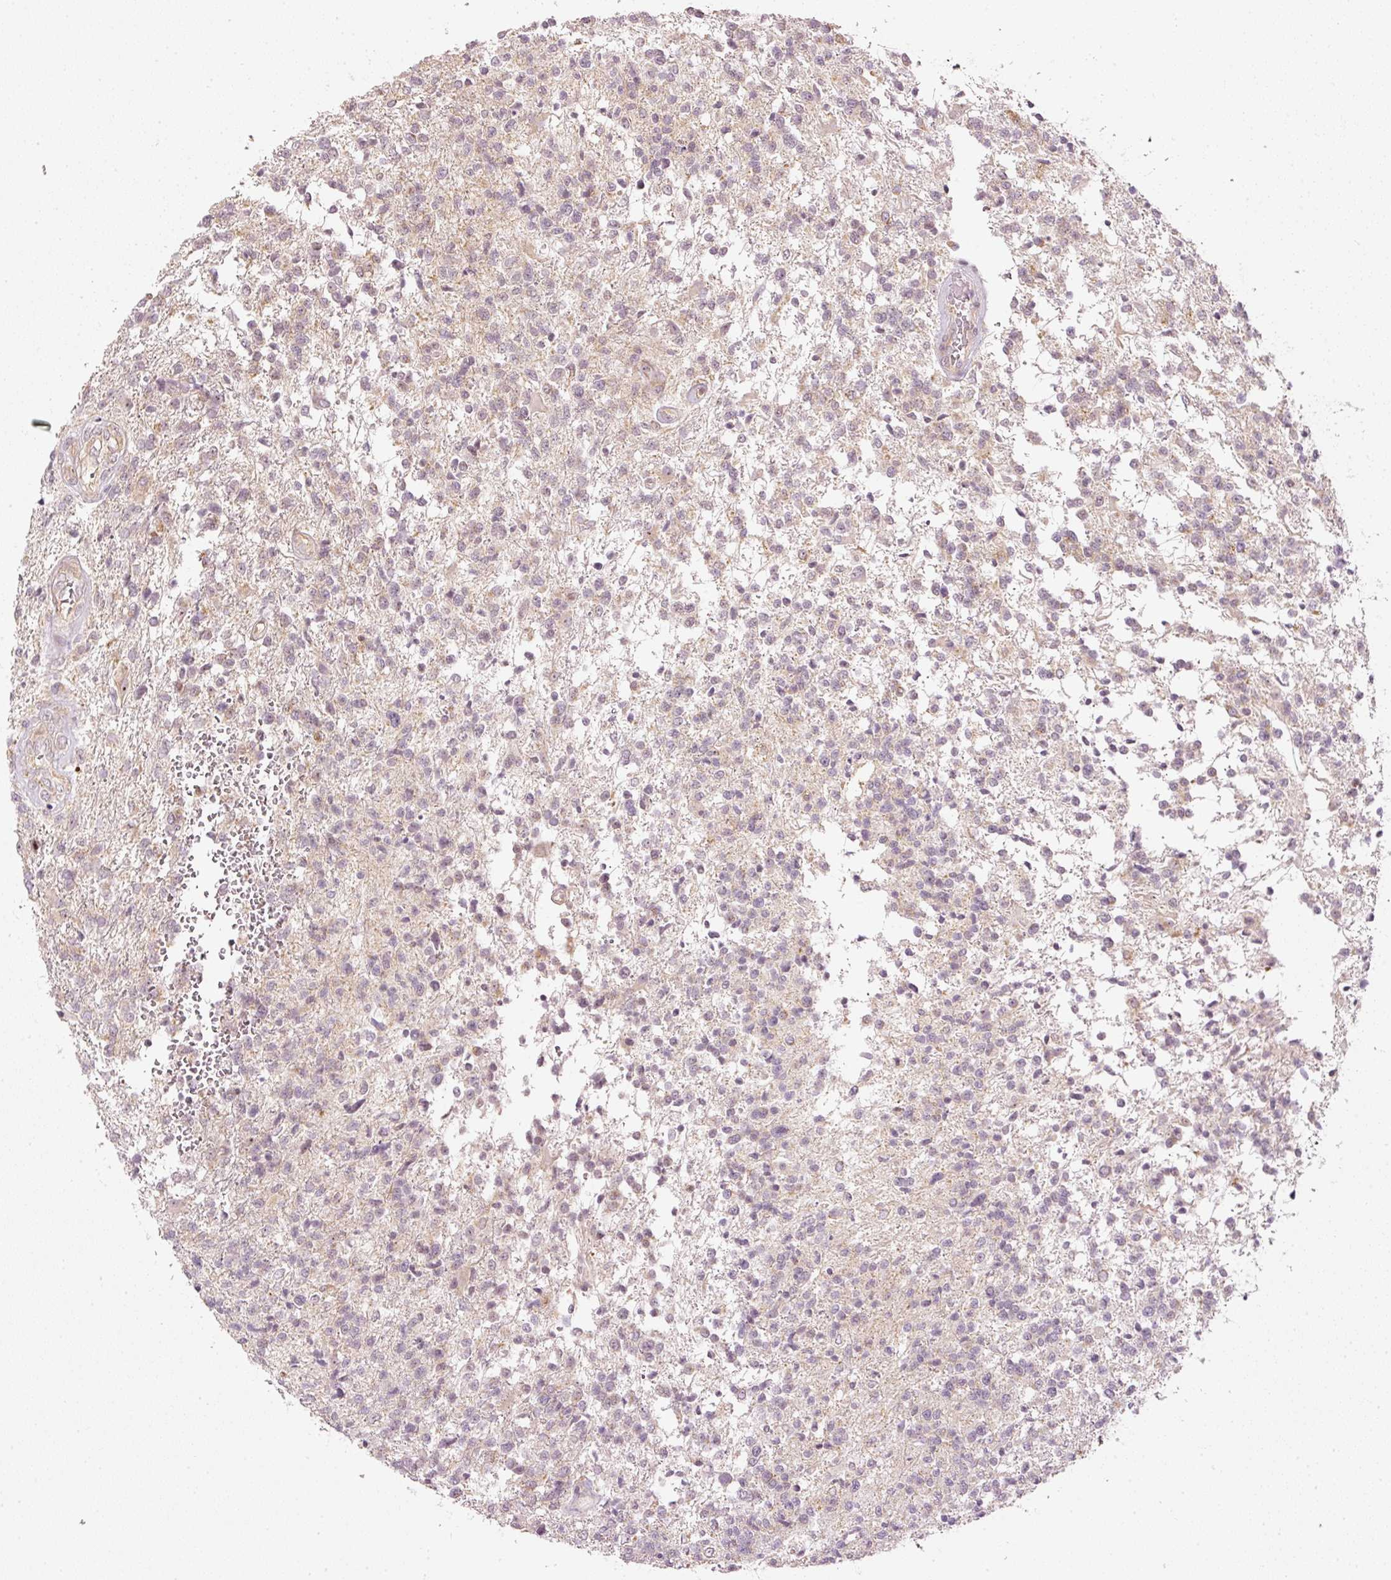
{"staining": {"intensity": "weak", "quantity": "<25%", "location": "cytoplasmic/membranous"}, "tissue": "glioma", "cell_type": "Tumor cells", "image_type": "cancer", "snomed": [{"axis": "morphology", "description": "Glioma, malignant, High grade"}, {"axis": "topography", "description": "Brain"}], "caption": "DAB immunohistochemical staining of human malignant high-grade glioma displays no significant positivity in tumor cells.", "gene": "CDC20B", "patient": {"sex": "male", "age": 56}}